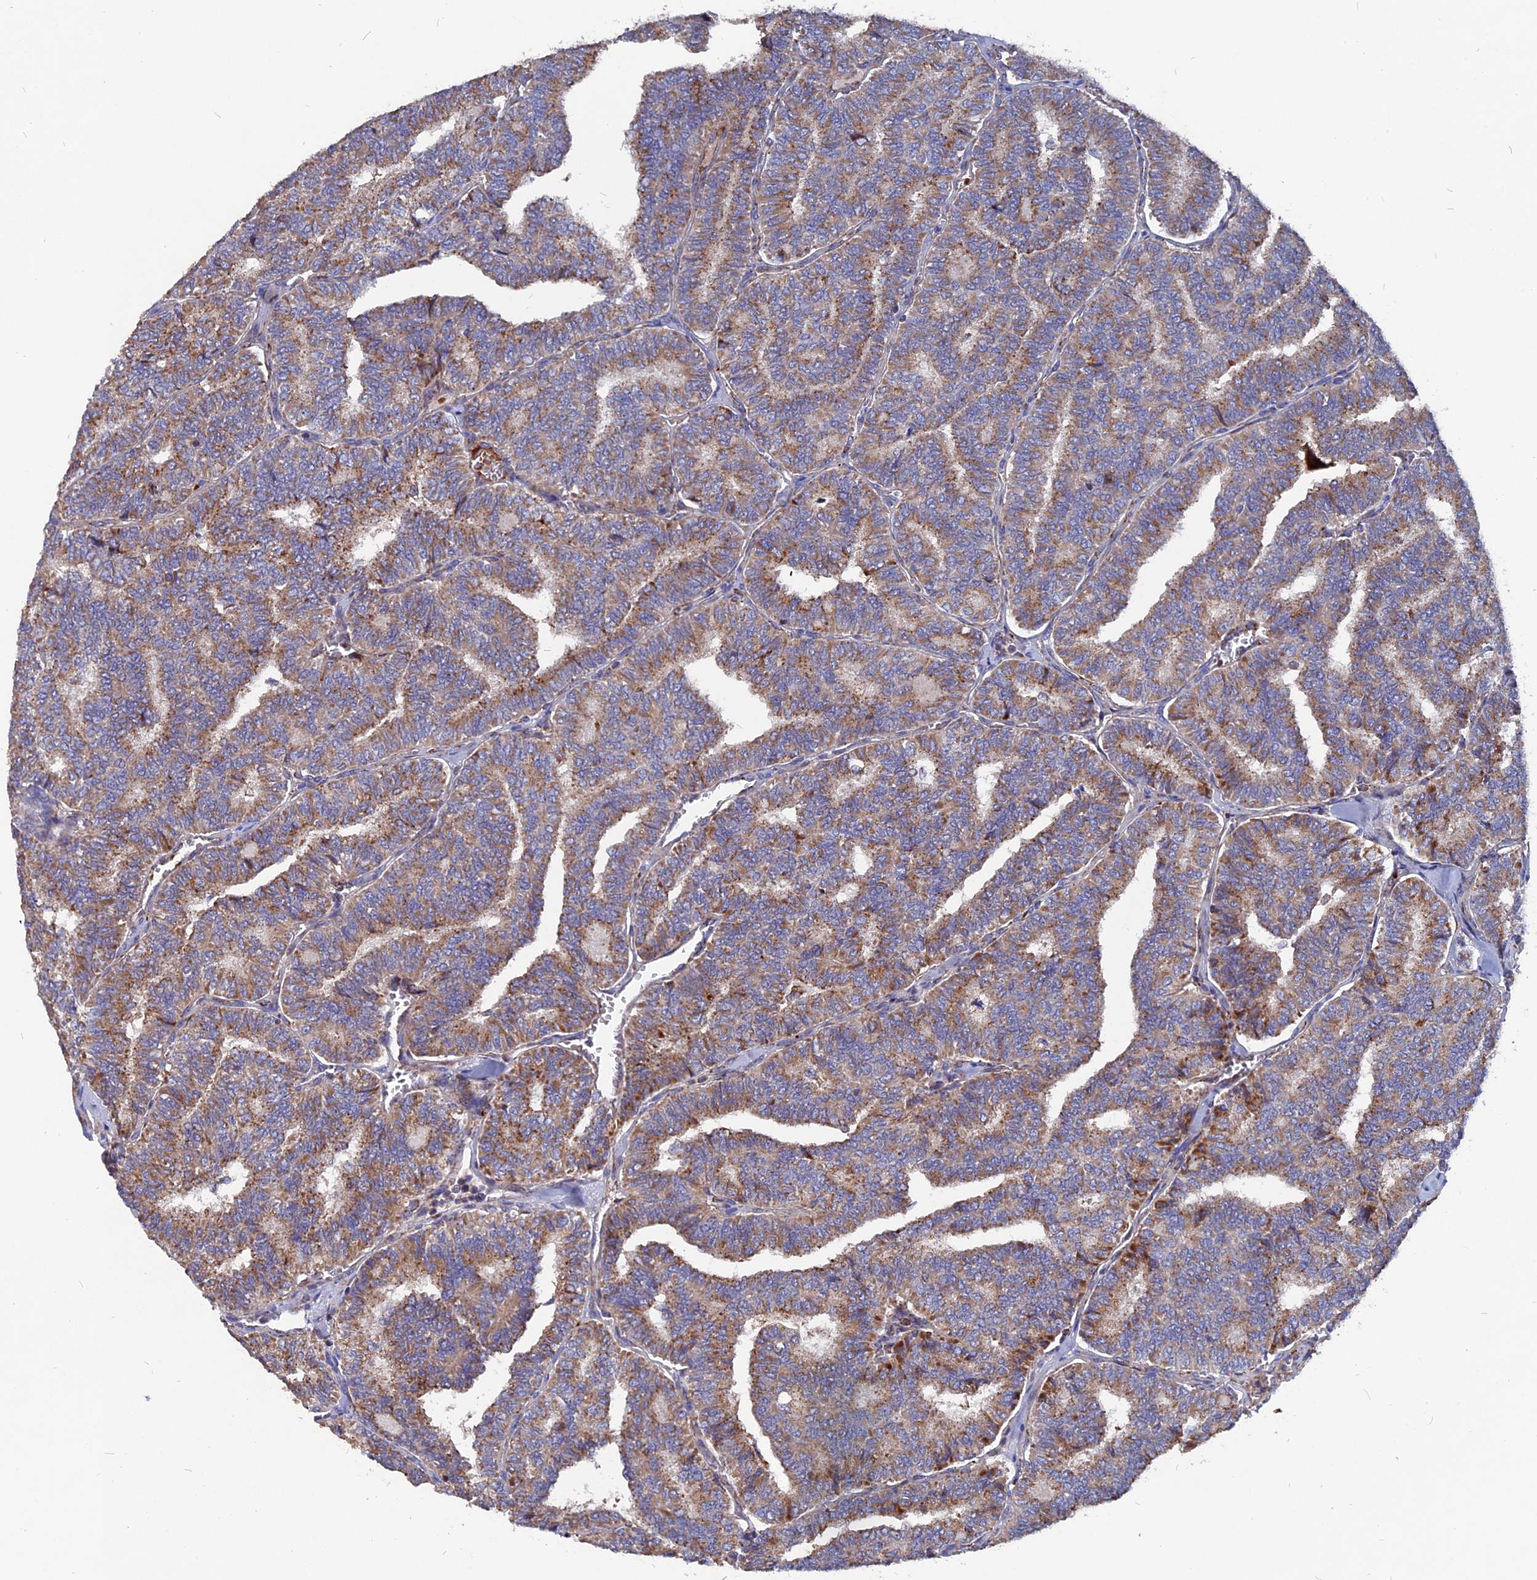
{"staining": {"intensity": "moderate", "quantity": ">75%", "location": "cytoplasmic/membranous"}, "tissue": "thyroid cancer", "cell_type": "Tumor cells", "image_type": "cancer", "snomed": [{"axis": "morphology", "description": "Papillary adenocarcinoma, NOS"}, {"axis": "topography", "description": "Thyroid gland"}], "caption": "Protein analysis of thyroid papillary adenocarcinoma tissue displays moderate cytoplasmic/membranous staining in about >75% of tumor cells.", "gene": "TGFA", "patient": {"sex": "female", "age": 35}}